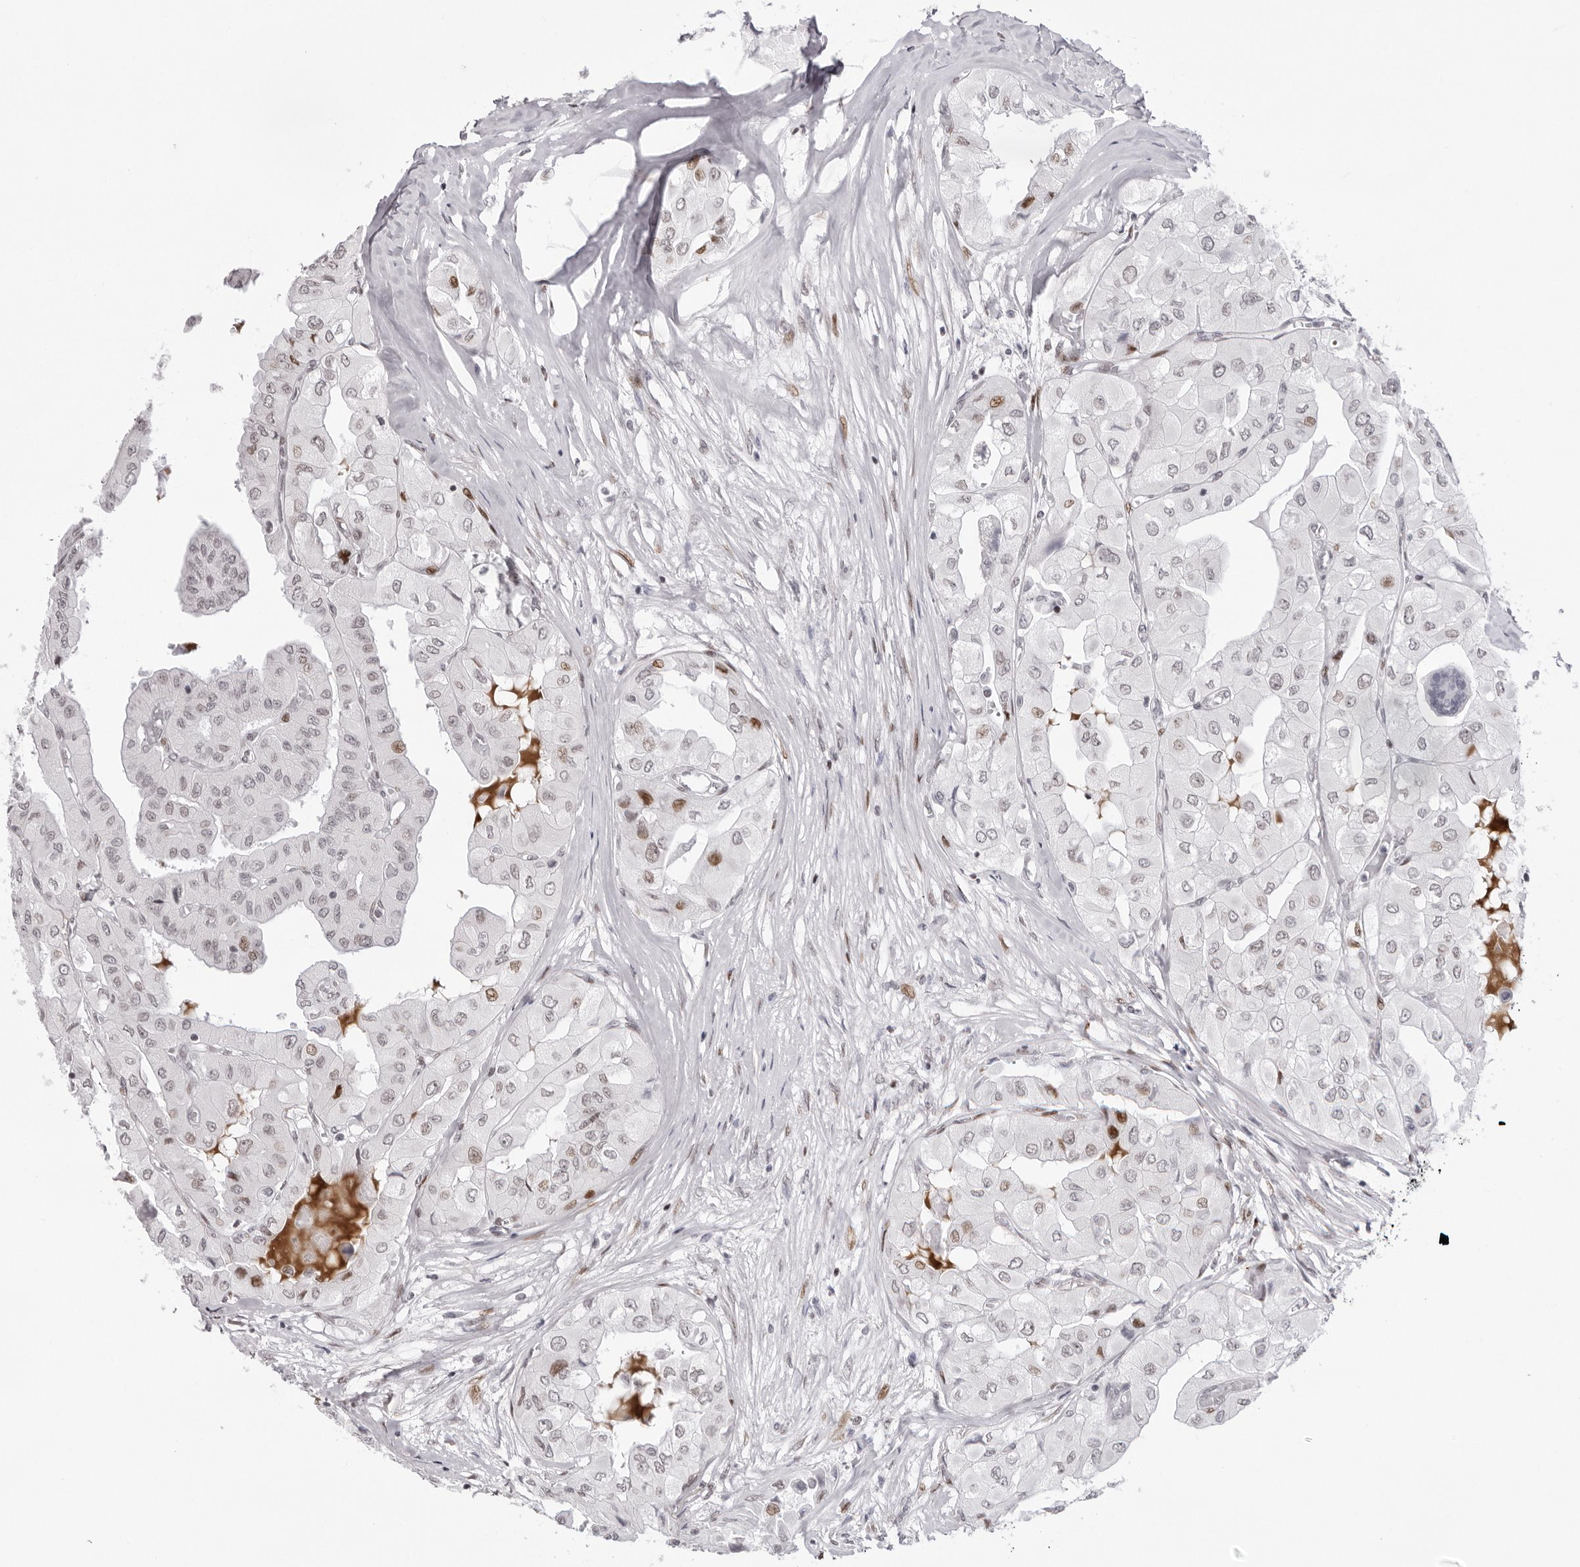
{"staining": {"intensity": "weak", "quantity": "<25%", "location": "nuclear"}, "tissue": "thyroid cancer", "cell_type": "Tumor cells", "image_type": "cancer", "snomed": [{"axis": "morphology", "description": "Papillary adenocarcinoma, NOS"}, {"axis": "topography", "description": "Thyroid gland"}], "caption": "Immunohistochemistry micrograph of neoplastic tissue: human thyroid cancer stained with DAB (3,3'-diaminobenzidine) displays no significant protein expression in tumor cells. (Stains: DAB (3,3'-diaminobenzidine) IHC with hematoxylin counter stain, Microscopy: brightfield microscopy at high magnification).", "gene": "NTPCR", "patient": {"sex": "female", "age": 59}}